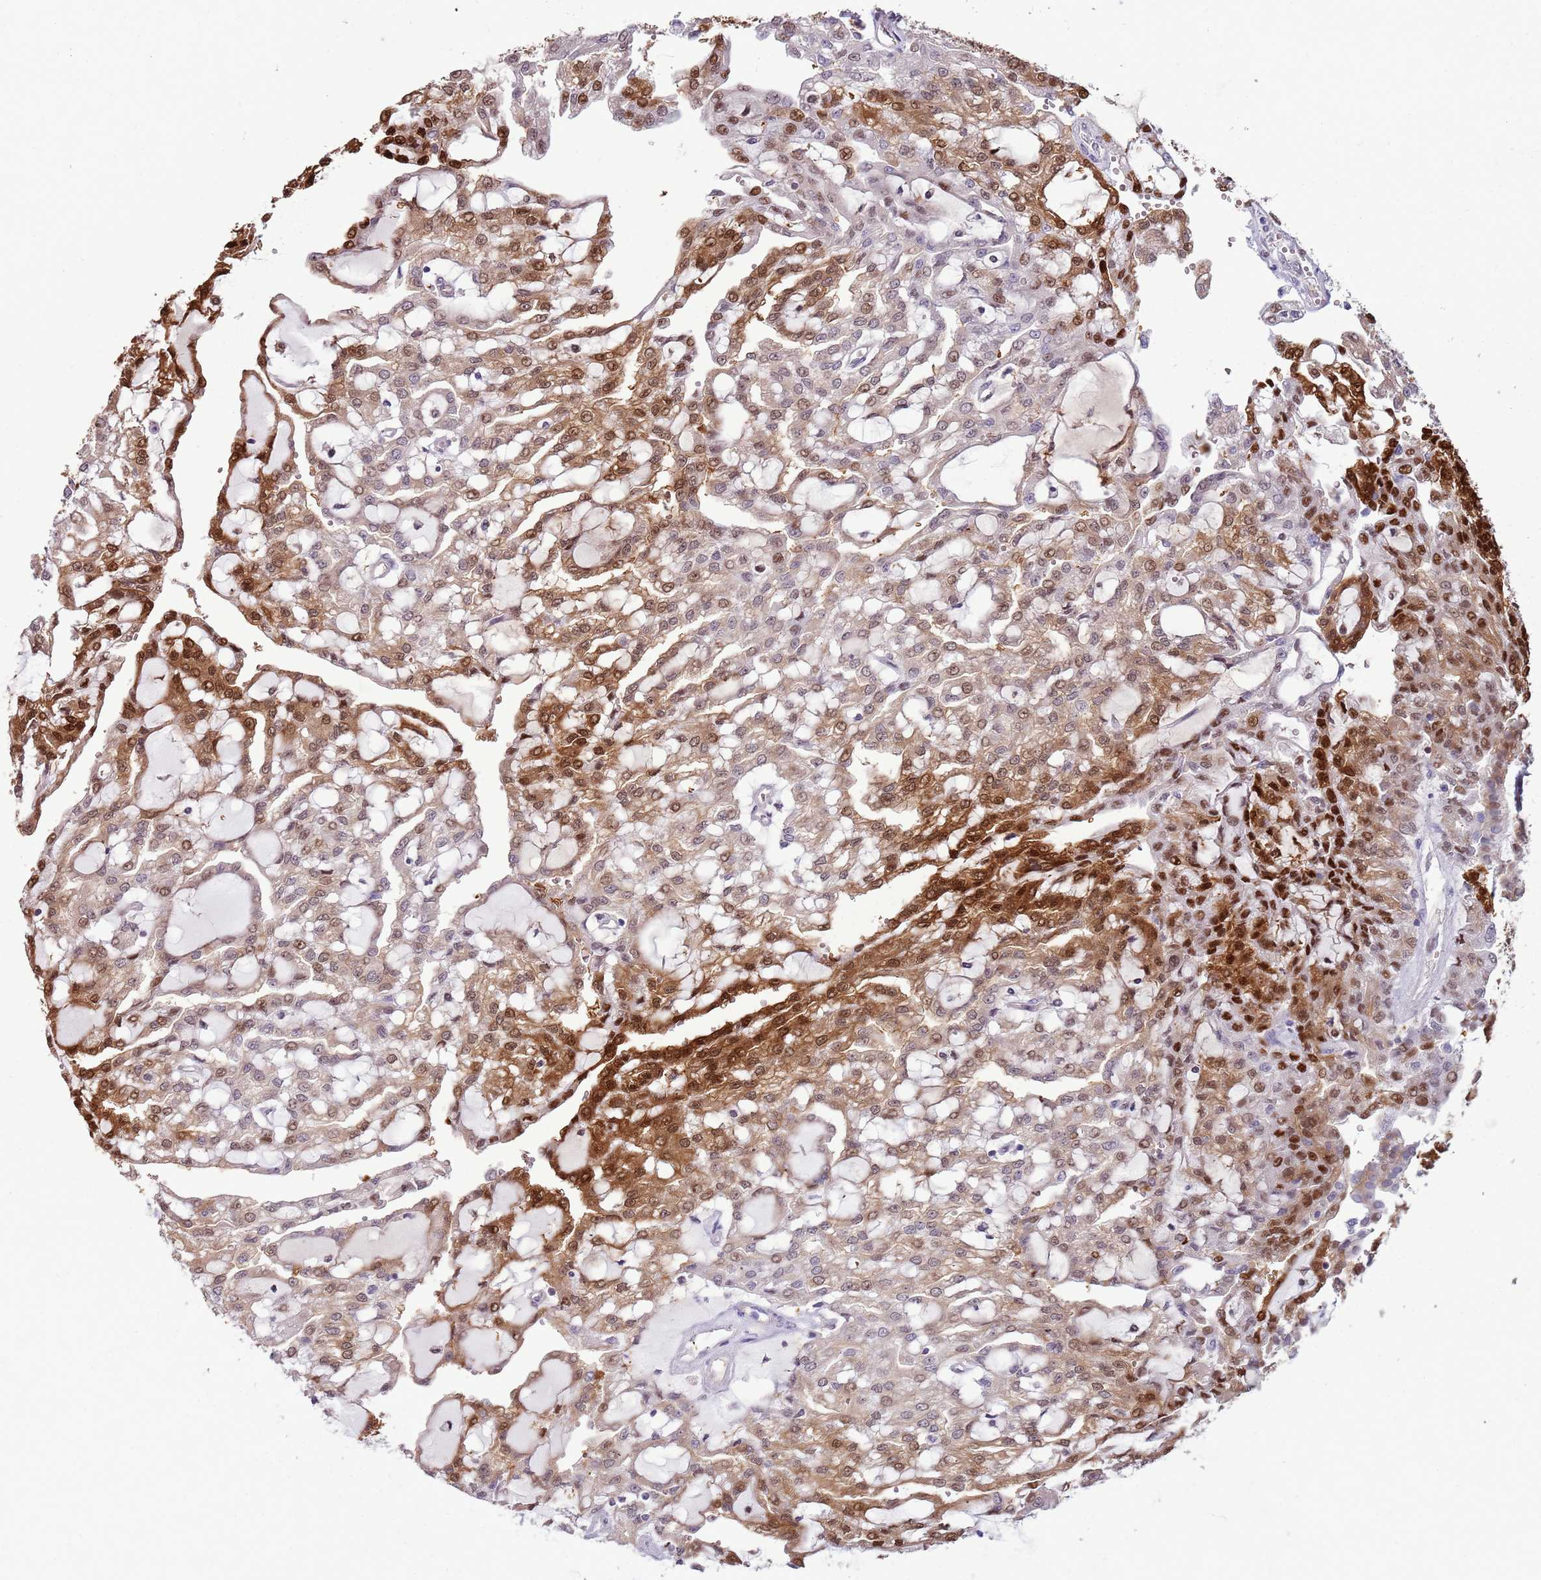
{"staining": {"intensity": "strong", "quantity": "25%-75%", "location": "cytoplasmic/membranous,nuclear"}, "tissue": "renal cancer", "cell_type": "Tumor cells", "image_type": "cancer", "snomed": [{"axis": "morphology", "description": "Adenocarcinoma, NOS"}, {"axis": "topography", "description": "Kidney"}], "caption": "Immunohistochemical staining of renal cancer exhibits high levels of strong cytoplasmic/membranous and nuclear protein staining in about 25%-75% of tumor cells. The staining was performed using DAB (3,3'-diaminobenzidine), with brown indicating positive protein expression. Nuclei are stained blue with hematoxylin.", "gene": "NBPF6", "patient": {"sex": "male", "age": 63}}